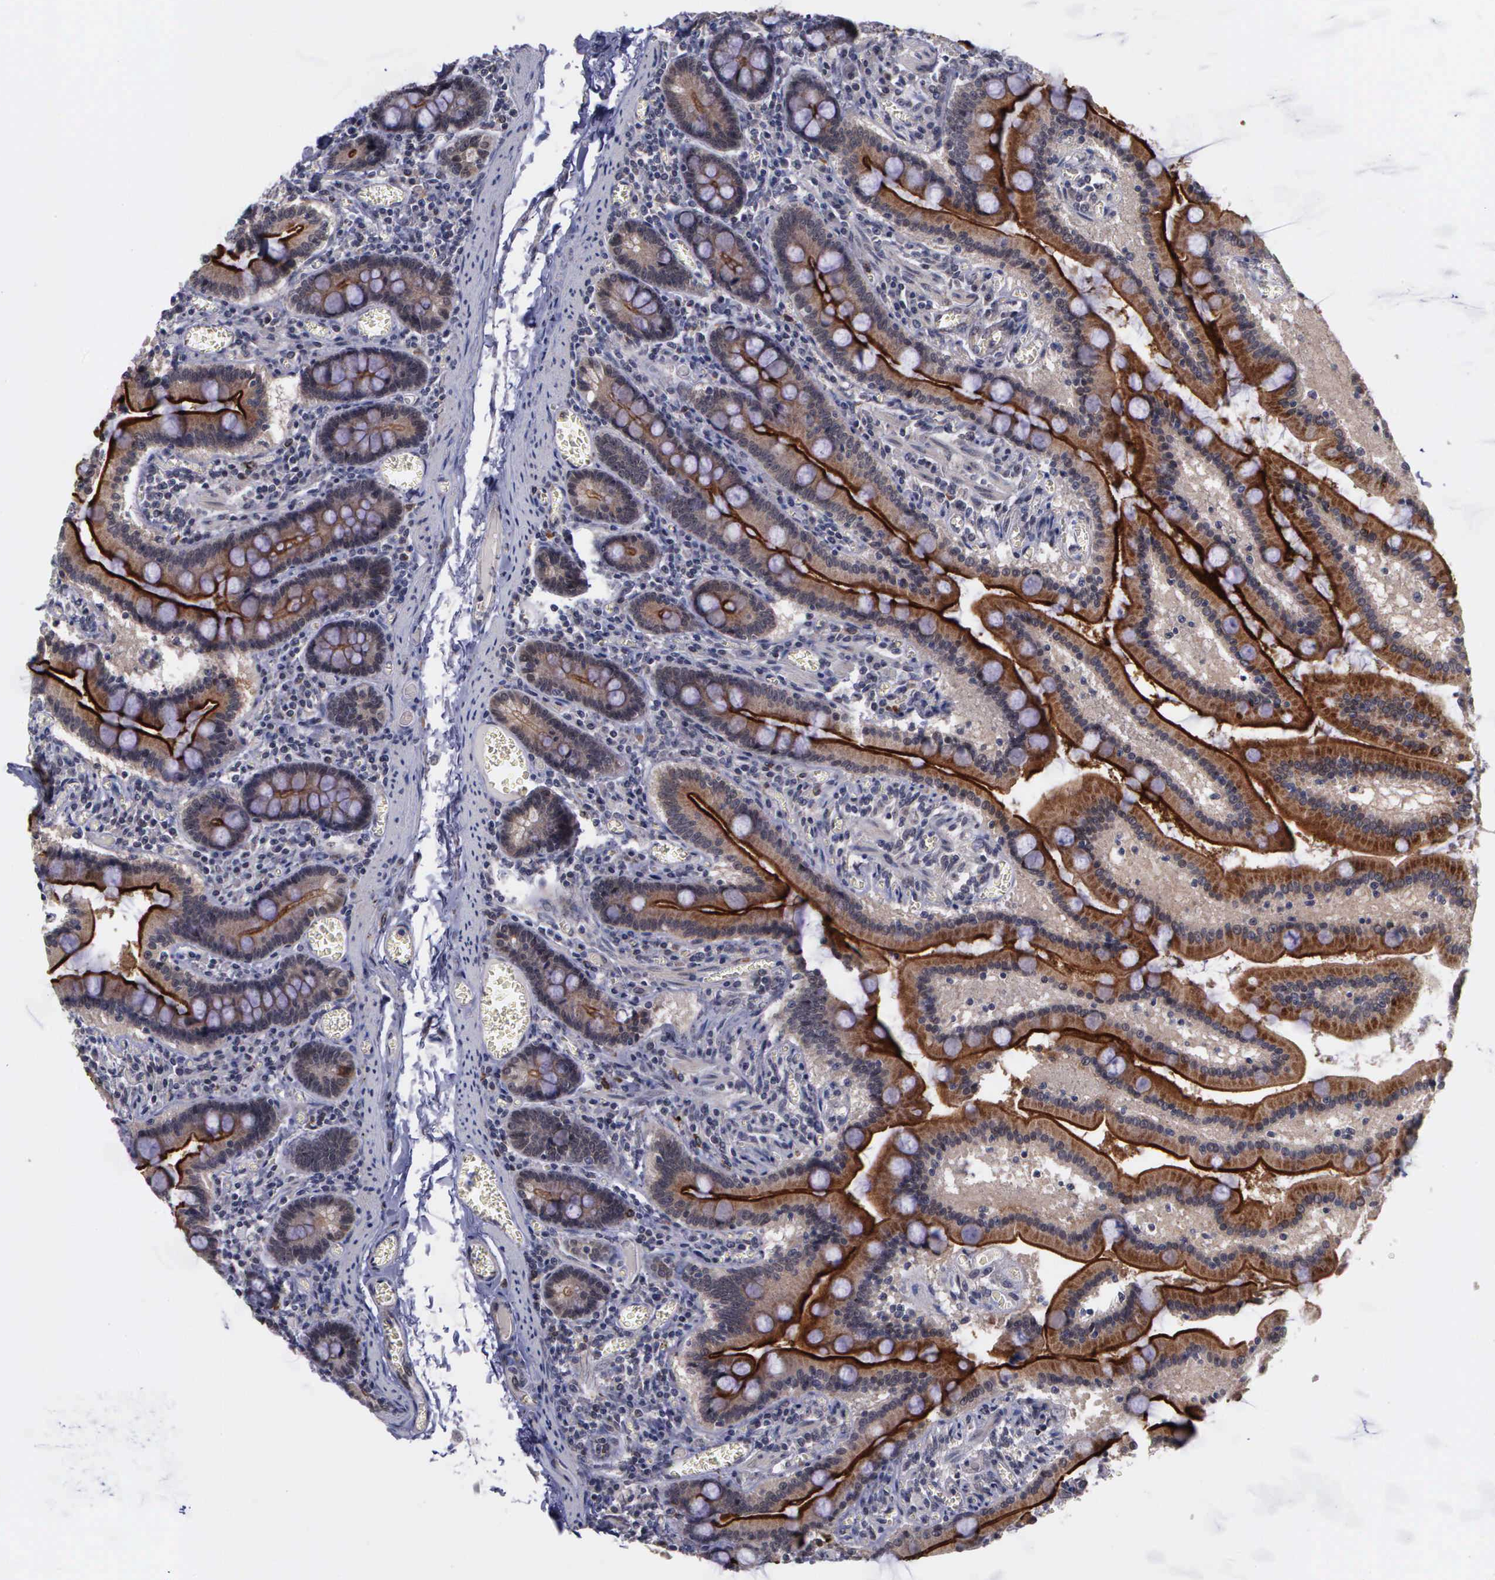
{"staining": {"intensity": "moderate", "quantity": ">75%", "location": "cytoplasmic/membranous"}, "tissue": "small intestine", "cell_type": "Glandular cells", "image_type": "normal", "snomed": [{"axis": "morphology", "description": "Normal tissue, NOS"}, {"axis": "topography", "description": "Small intestine"}], "caption": "Glandular cells show medium levels of moderate cytoplasmic/membranous positivity in approximately >75% of cells in unremarkable human small intestine.", "gene": "MAP3K9", "patient": {"sex": "male", "age": 59}}